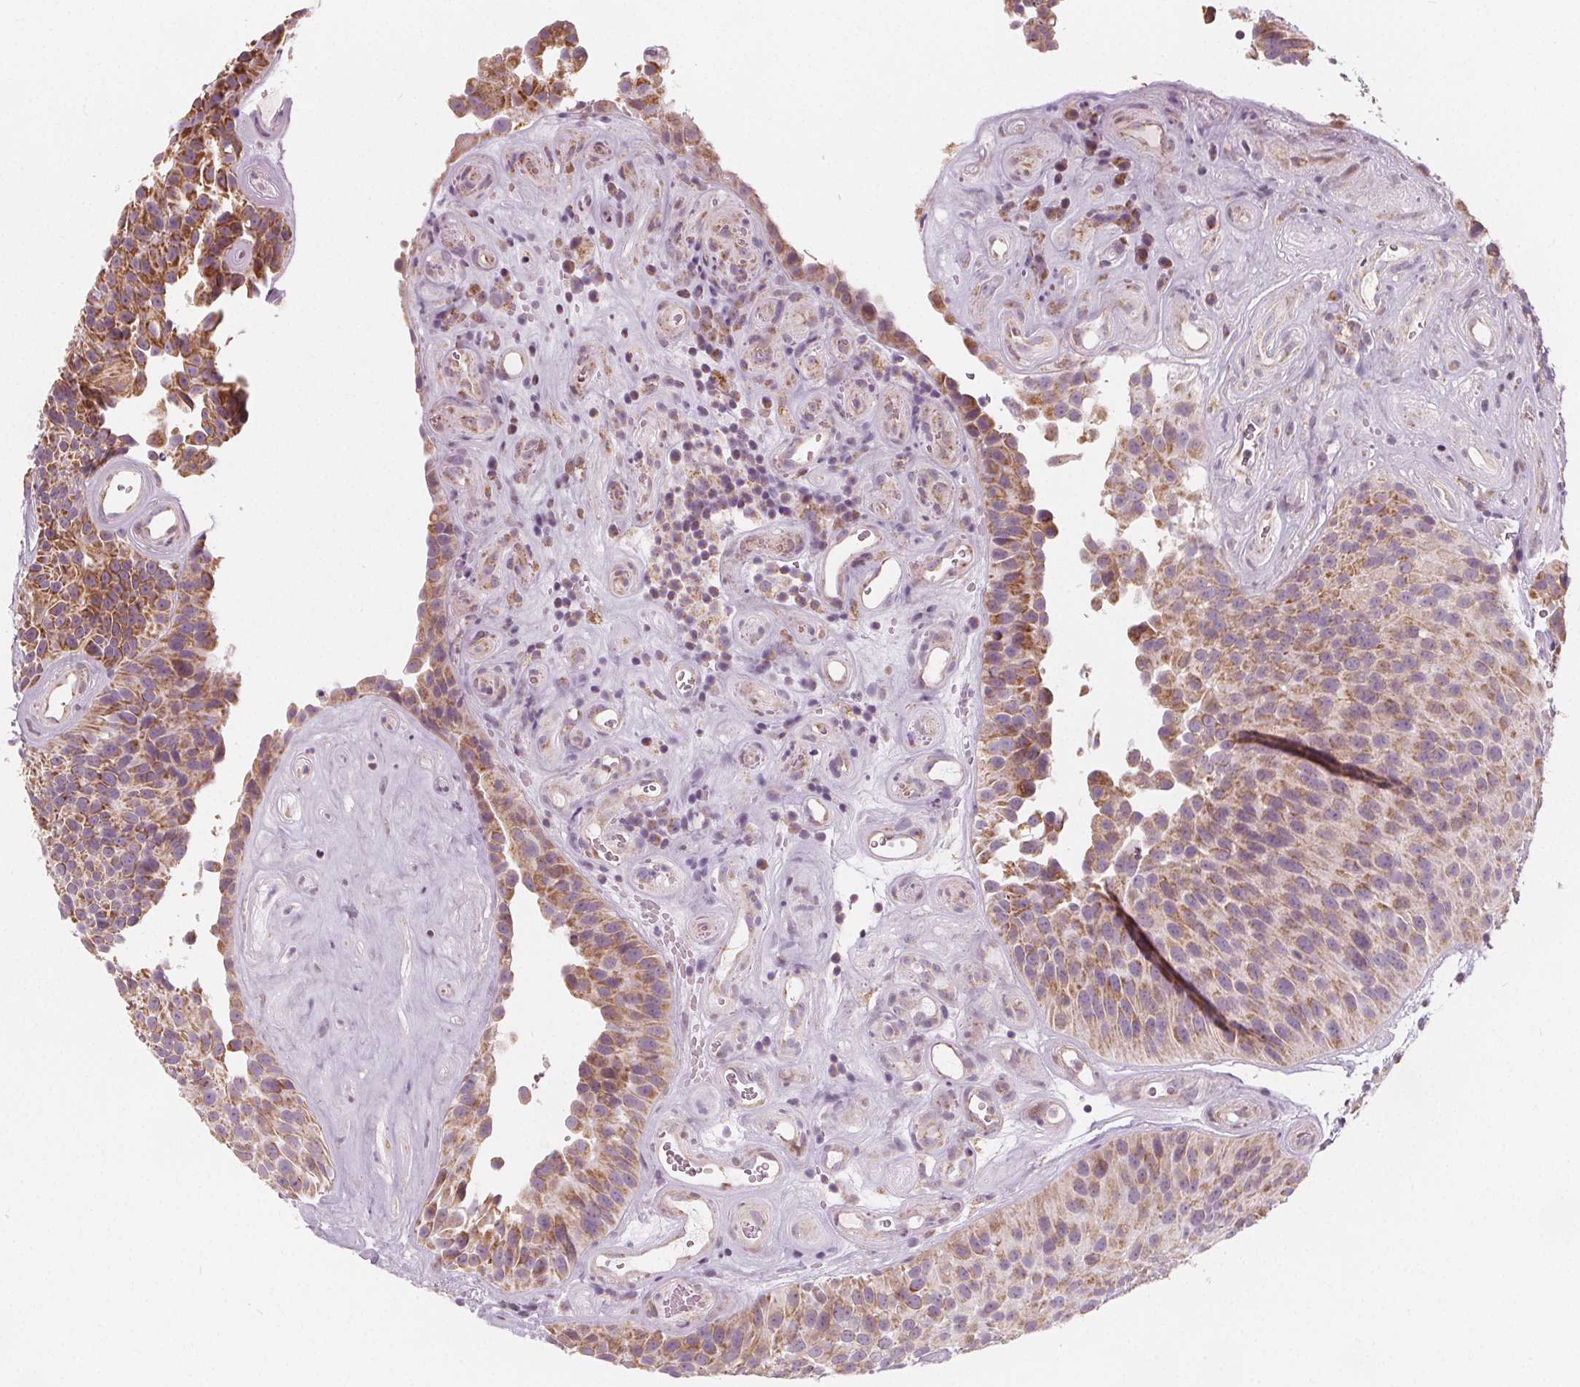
{"staining": {"intensity": "moderate", "quantity": ">75%", "location": "cytoplasmic/membranous"}, "tissue": "urothelial cancer", "cell_type": "Tumor cells", "image_type": "cancer", "snomed": [{"axis": "morphology", "description": "Urothelial carcinoma, Low grade"}, {"axis": "topography", "description": "Urinary bladder"}], "caption": "Approximately >75% of tumor cells in urothelial carcinoma (low-grade) display moderate cytoplasmic/membranous protein expression as visualized by brown immunohistochemical staining.", "gene": "NUP210L", "patient": {"sex": "male", "age": 76}}